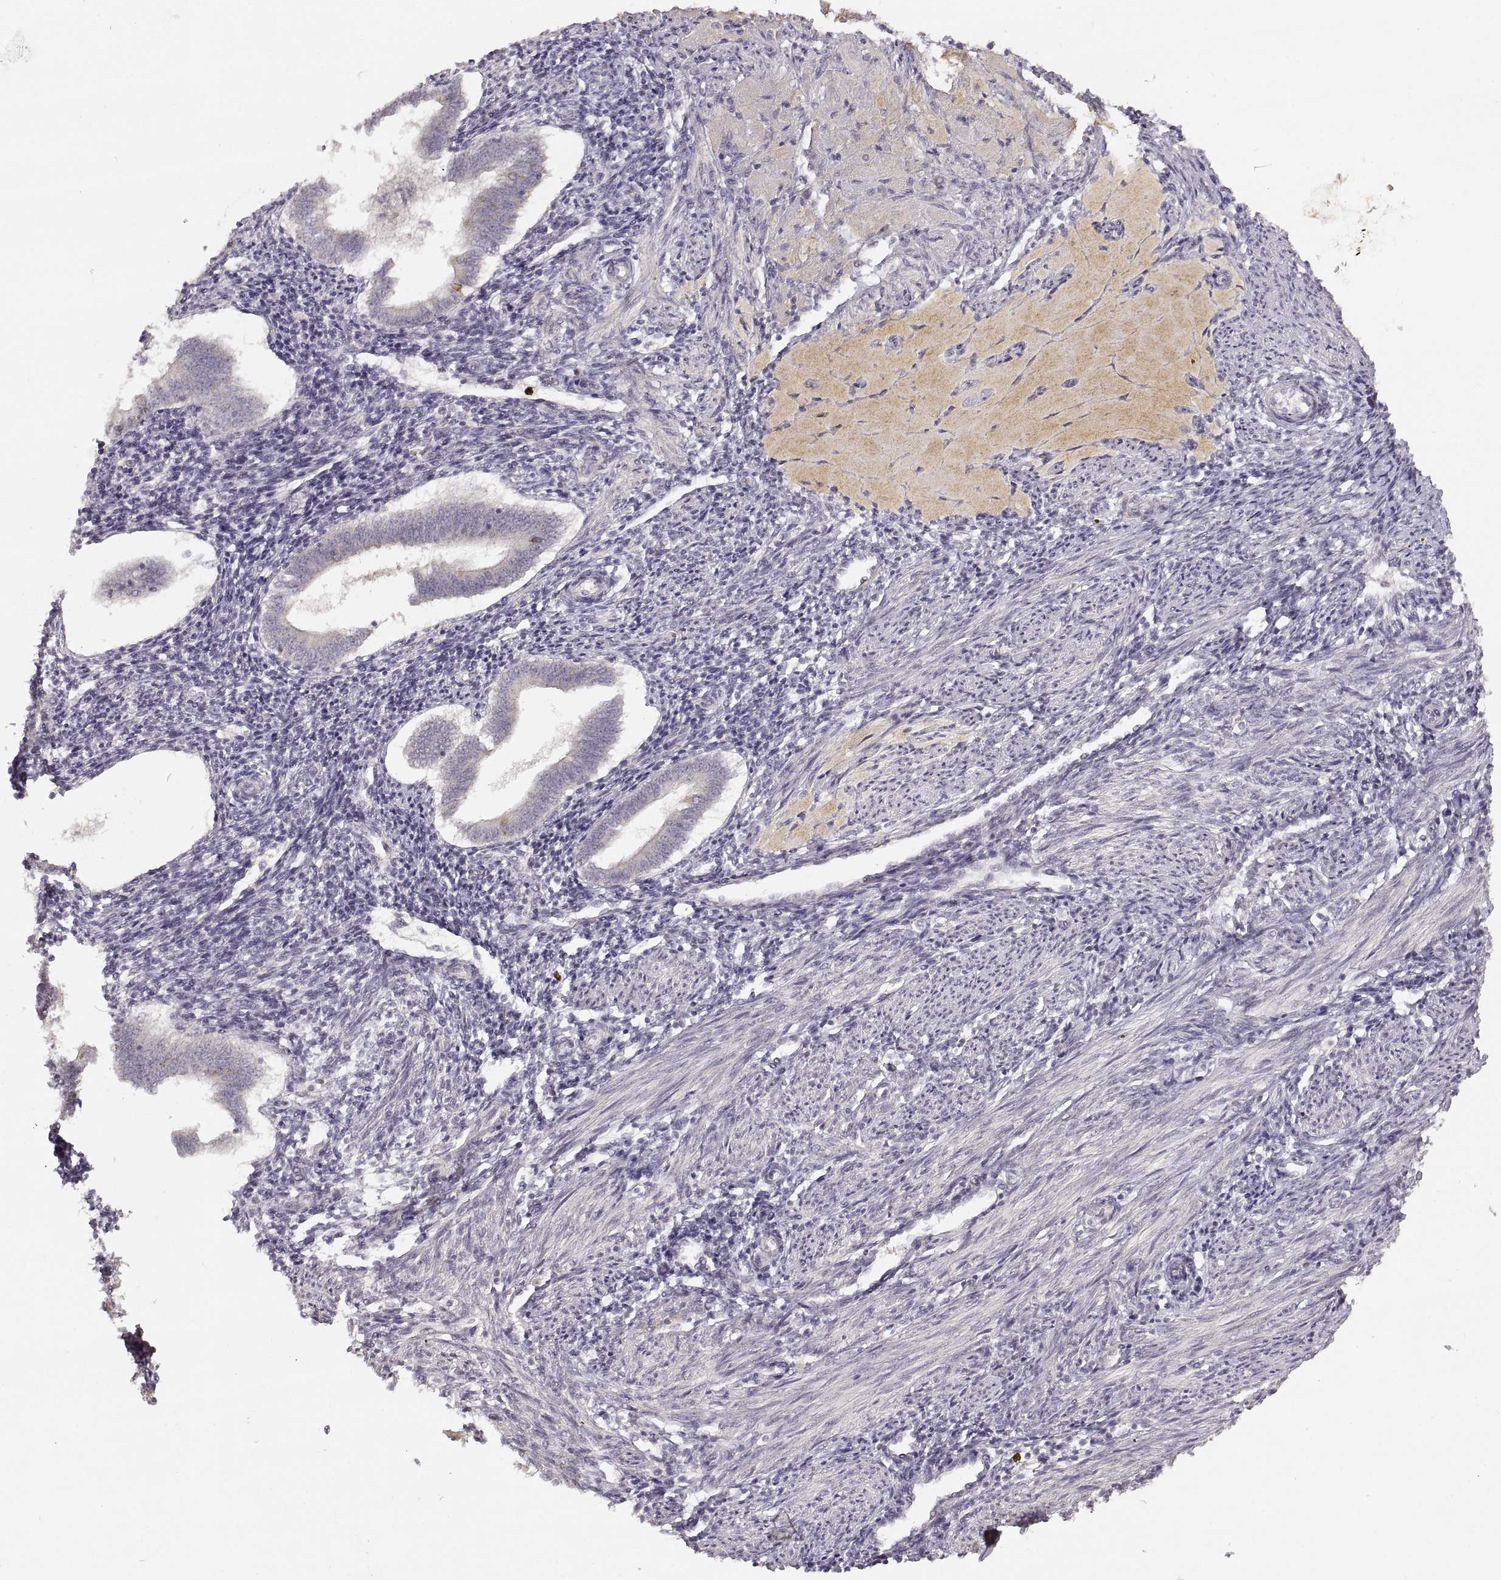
{"staining": {"intensity": "negative", "quantity": "none", "location": "none"}, "tissue": "endometrium", "cell_type": "Cells in endometrial stroma", "image_type": "normal", "snomed": [{"axis": "morphology", "description": "Normal tissue, NOS"}, {"axis": "topography", "description": "Endometrium"}], "caption": "Endometrium stained for a protein using immunohistochemistry shows no positivity cells in endometrial stroma.", "gene": "LAMC2", "patient": {"sex": "female", "age": 25}}